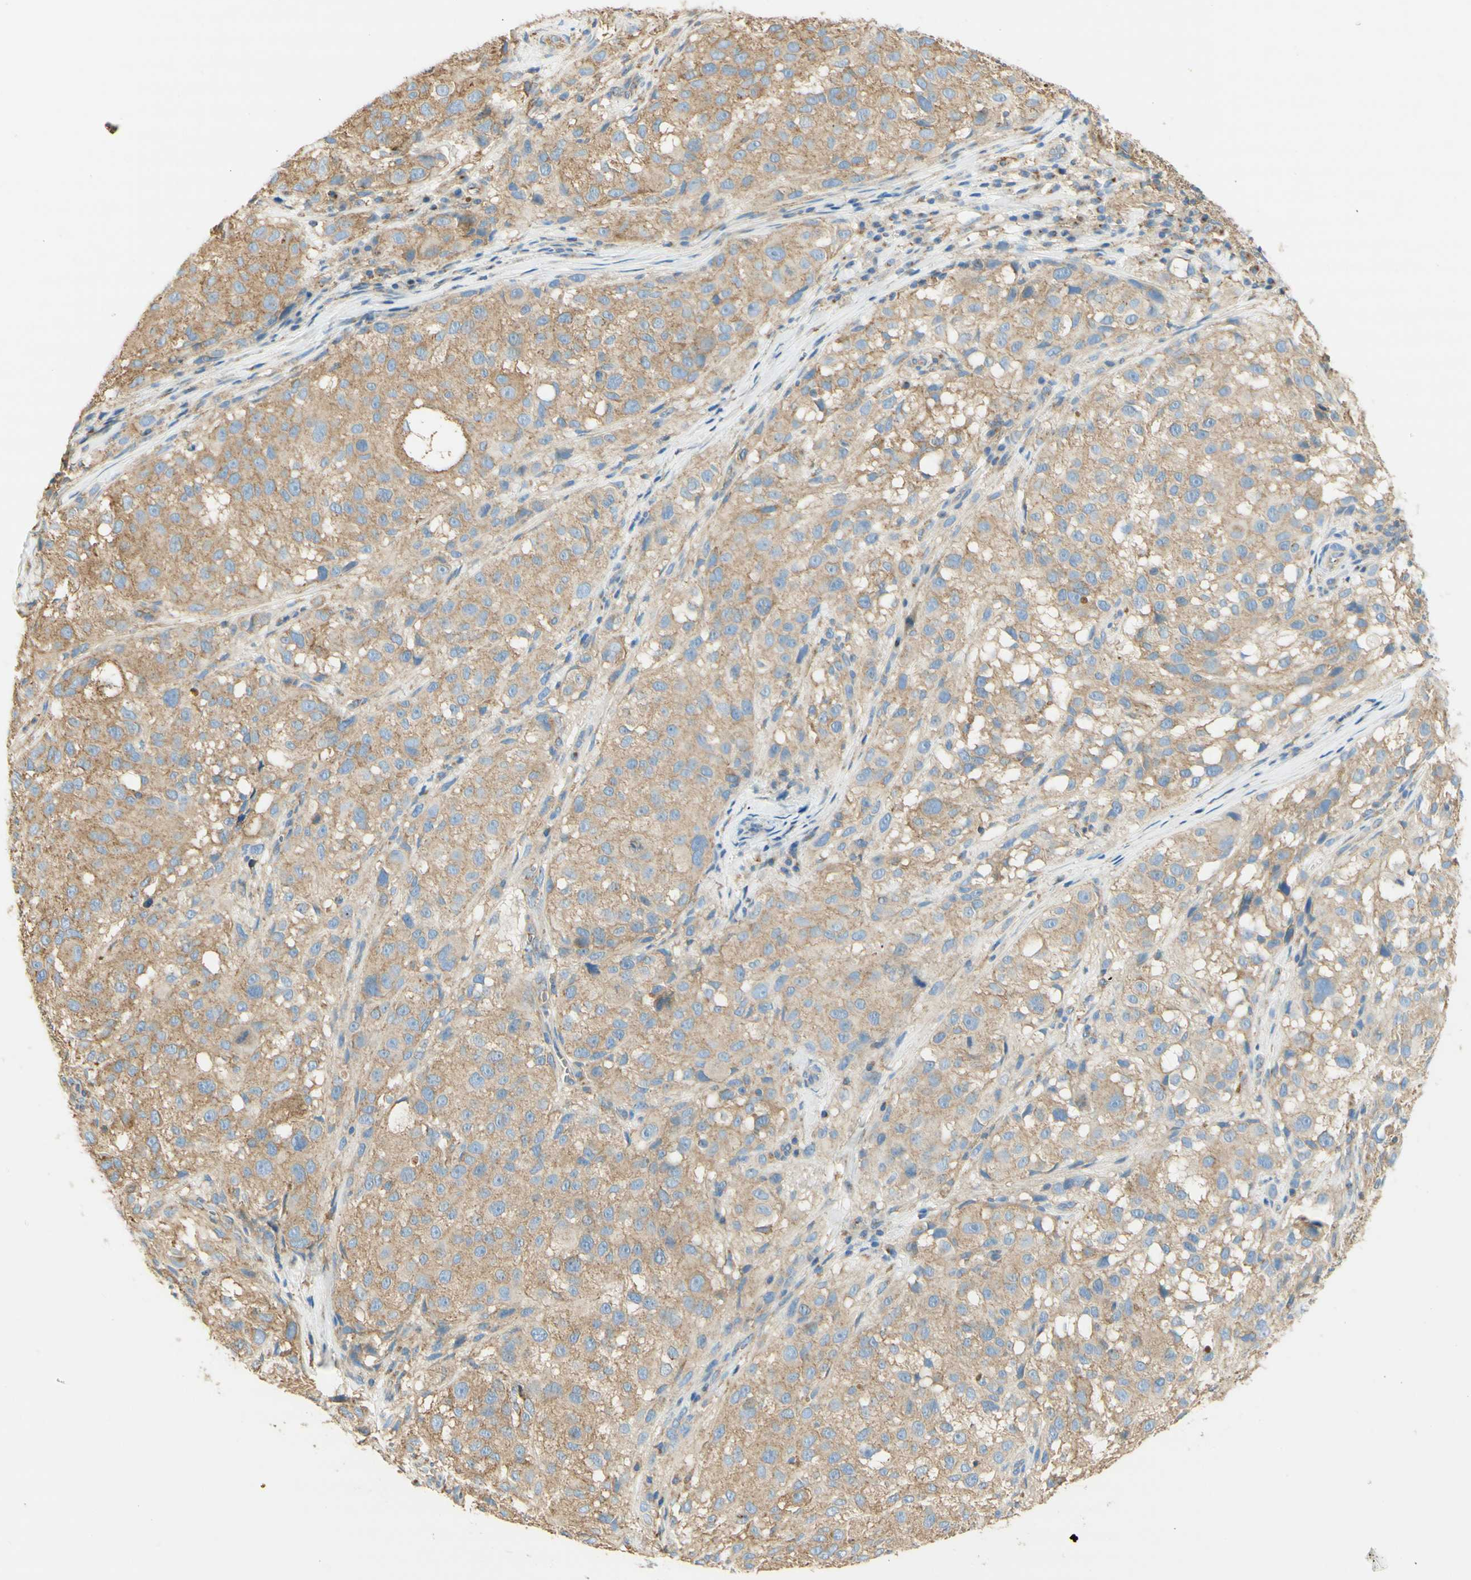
{"staining": {"intensity": "weak", "quantity": ">75%", "location": "cytoplasmic/membranous"}, "tissue": "melanoma", "cell_type": "Tumor cells", "image_type": "cancer", "snomed": [{"axis": "morphology", "description": "Necrosis, NOS"}, {"axis": "morphology", "description": "Malignant melanoma, NOS"}, {"axis": "topography", "description": "Skin"}], "caption": "Immunohistochemical staining of human melanoma shows weak cytoplasmic/membranous protein staining in approximately >75% of tumor cells. Ihc stains the protein in brown and the nuclei are stained blue.", "gene": "CLTC", "patient": {"sex": "female", "age": 87}}